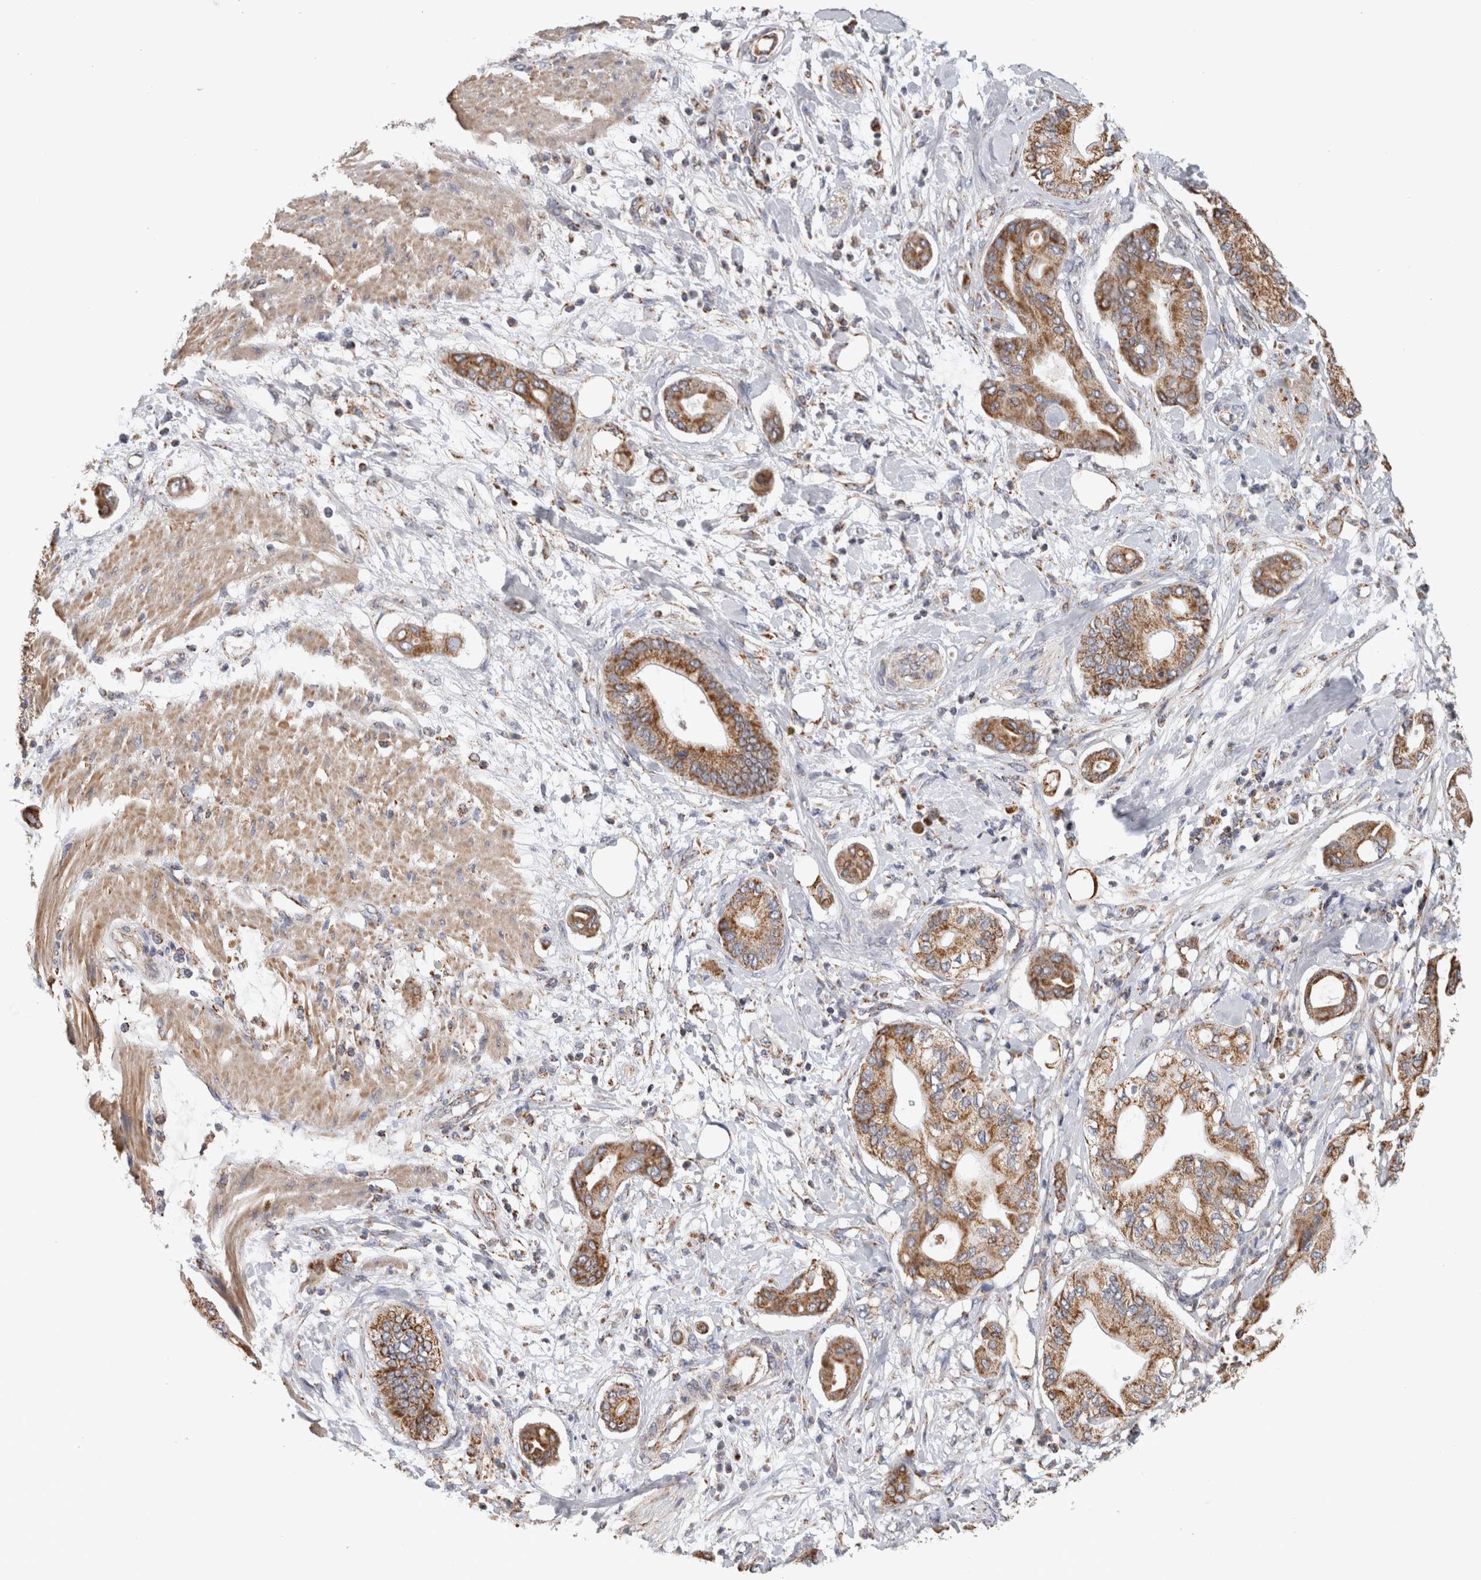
{"staining": {"intensity": "moderate", "quantity": ">75%", "location": "cytoplasmic/membranous"}, "tissue": "pancreatic cancer", "cell_type": "Tumor cells", "image_type": "cancer", "snomed": [{"axis": "morphology", "description": "Adenocarcinoma, NOS"}, {"axis": "morphology", "description": "Adenocarcinoma, metastatic, NOS"}, {"axis": "topography", "description": "Lymph node"}, {"axis": "topography", "description": "Pancreas"}, {"axis": "topography", "description": "Duodenum"}], "caption": "Pancreatic cancer tissue reveals moderate cytoplasmic/membranous staining in about >75% of tumor cells, visualized by immunohistochemistry. (DAB IHC with brightfield microscopy, high magnification).", "gene": "ST8SIA1", "patient": {"sex": "female", "age": 64}}